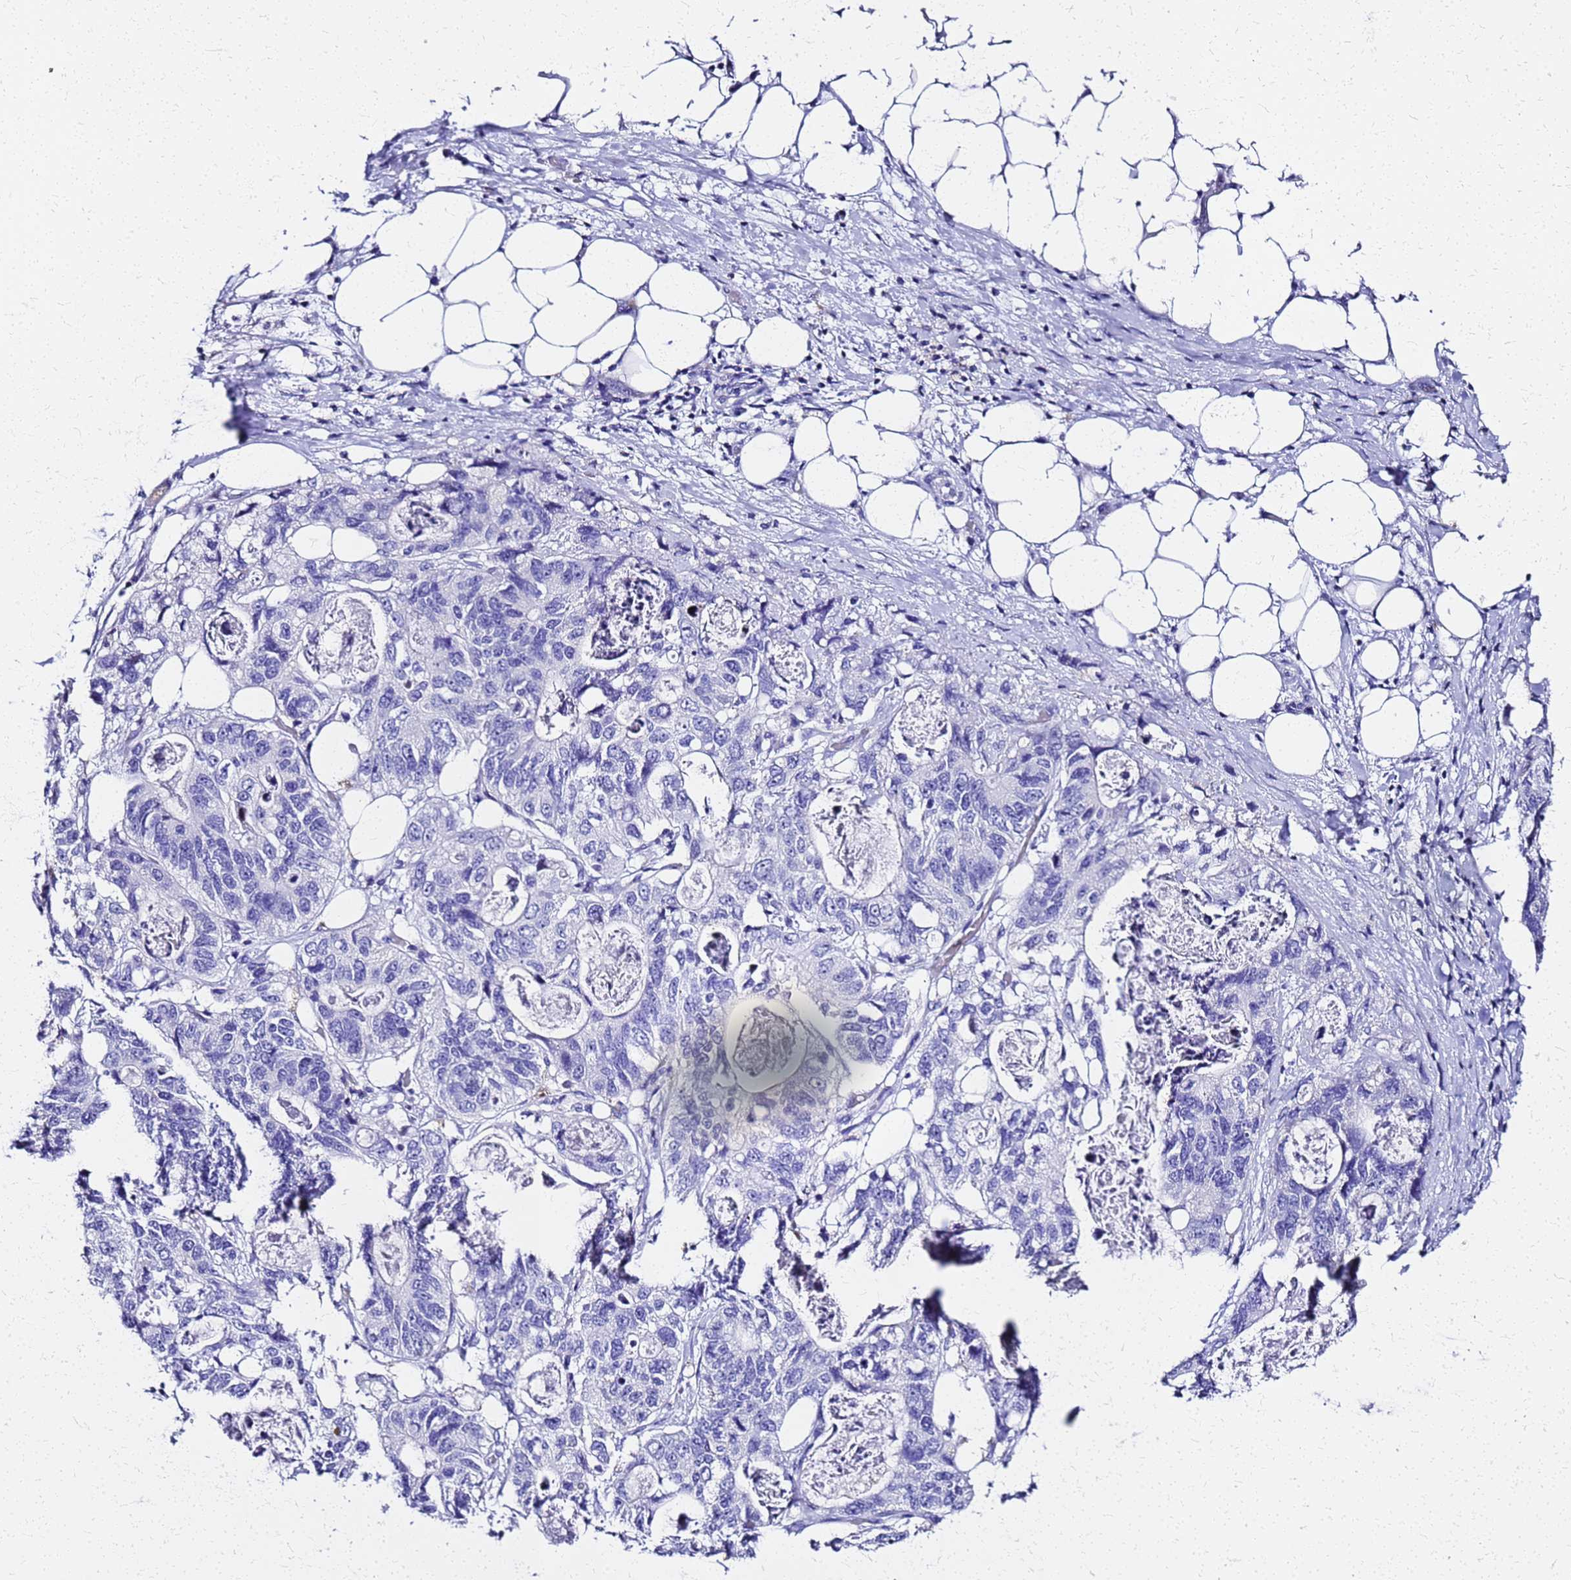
{"staining": {"intensity": "negative", "quantity": "none", "location": "none"}, "tissue": "stomach cancer", "cell_type": "Tumor cells", "image_type": "cancer", "snomed": [{"axis": "morphology", "description": "Adenocarcinoma, NOS"}, {"axis": "topography", "description": "Stomach"}], "caption": "Protein analysis of adenocarcinoma (stomach) exhibits no significant expression in tumor cells.", "gene": "SMIM21", "patient": {"sex": "female", "age": 89}}